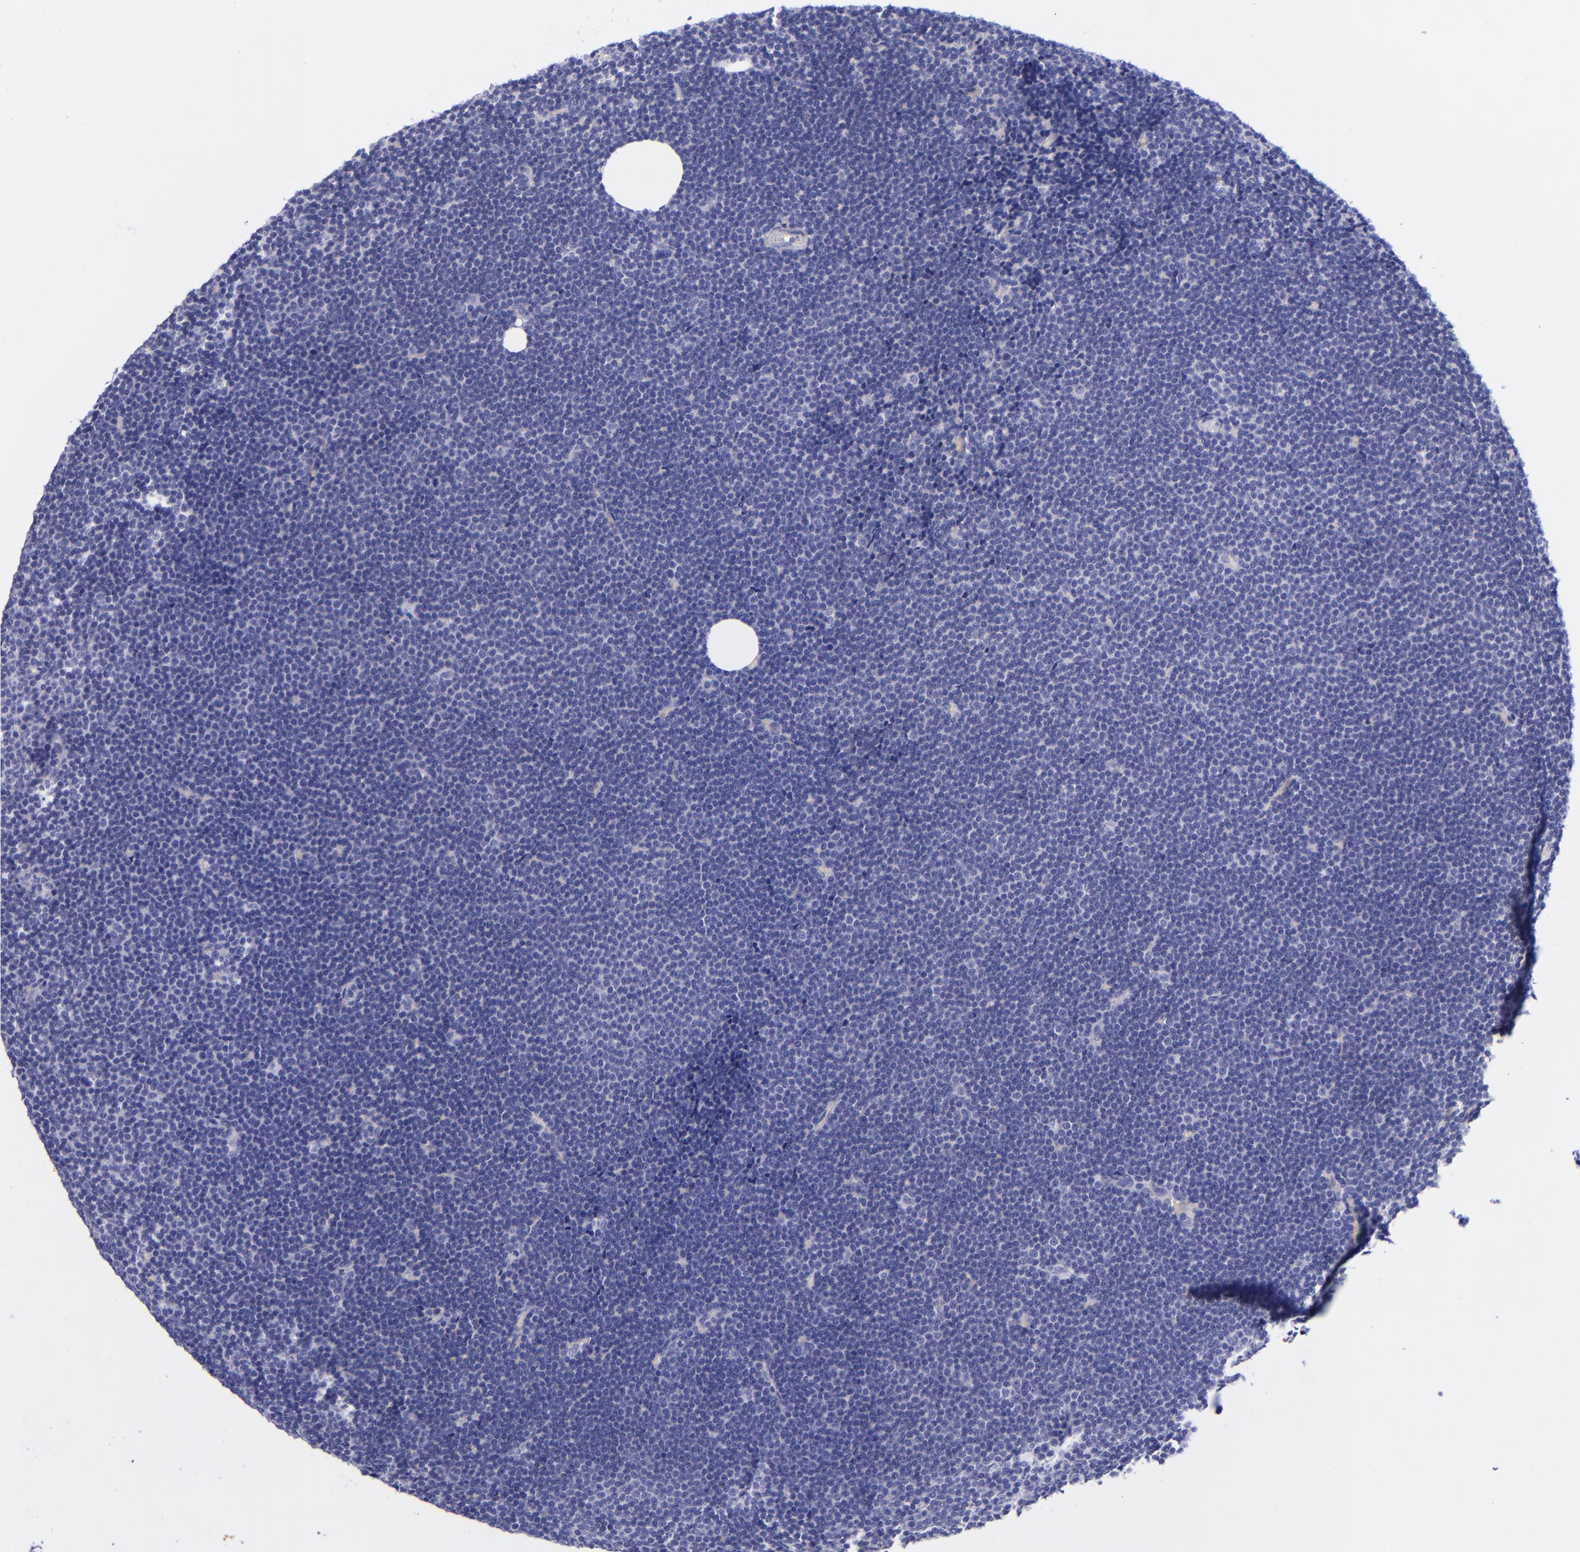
{"staining": {"intensity": "negative", "quantity": "none", "location": "none"}, "tissue": "lymphoma", "cell_type": "Tumor cells", "image_type": "cancer", "snomed": [{"axis": "morphology", "description": "Malignant lymphoma, non-Hodgkin's type, Low grade"}, {"axis": "topography", "description": "Lymph node"}], "caption": "High magnification brightfield microscopy of lymphoma stained with DAB (3,3'-diaminobenzidine) (brown) and counterstained with hematoxylin (blue): tumor cells show no significant expression.", "gene": "LAG3", "patient": {"sex": "female", "age": 73}}